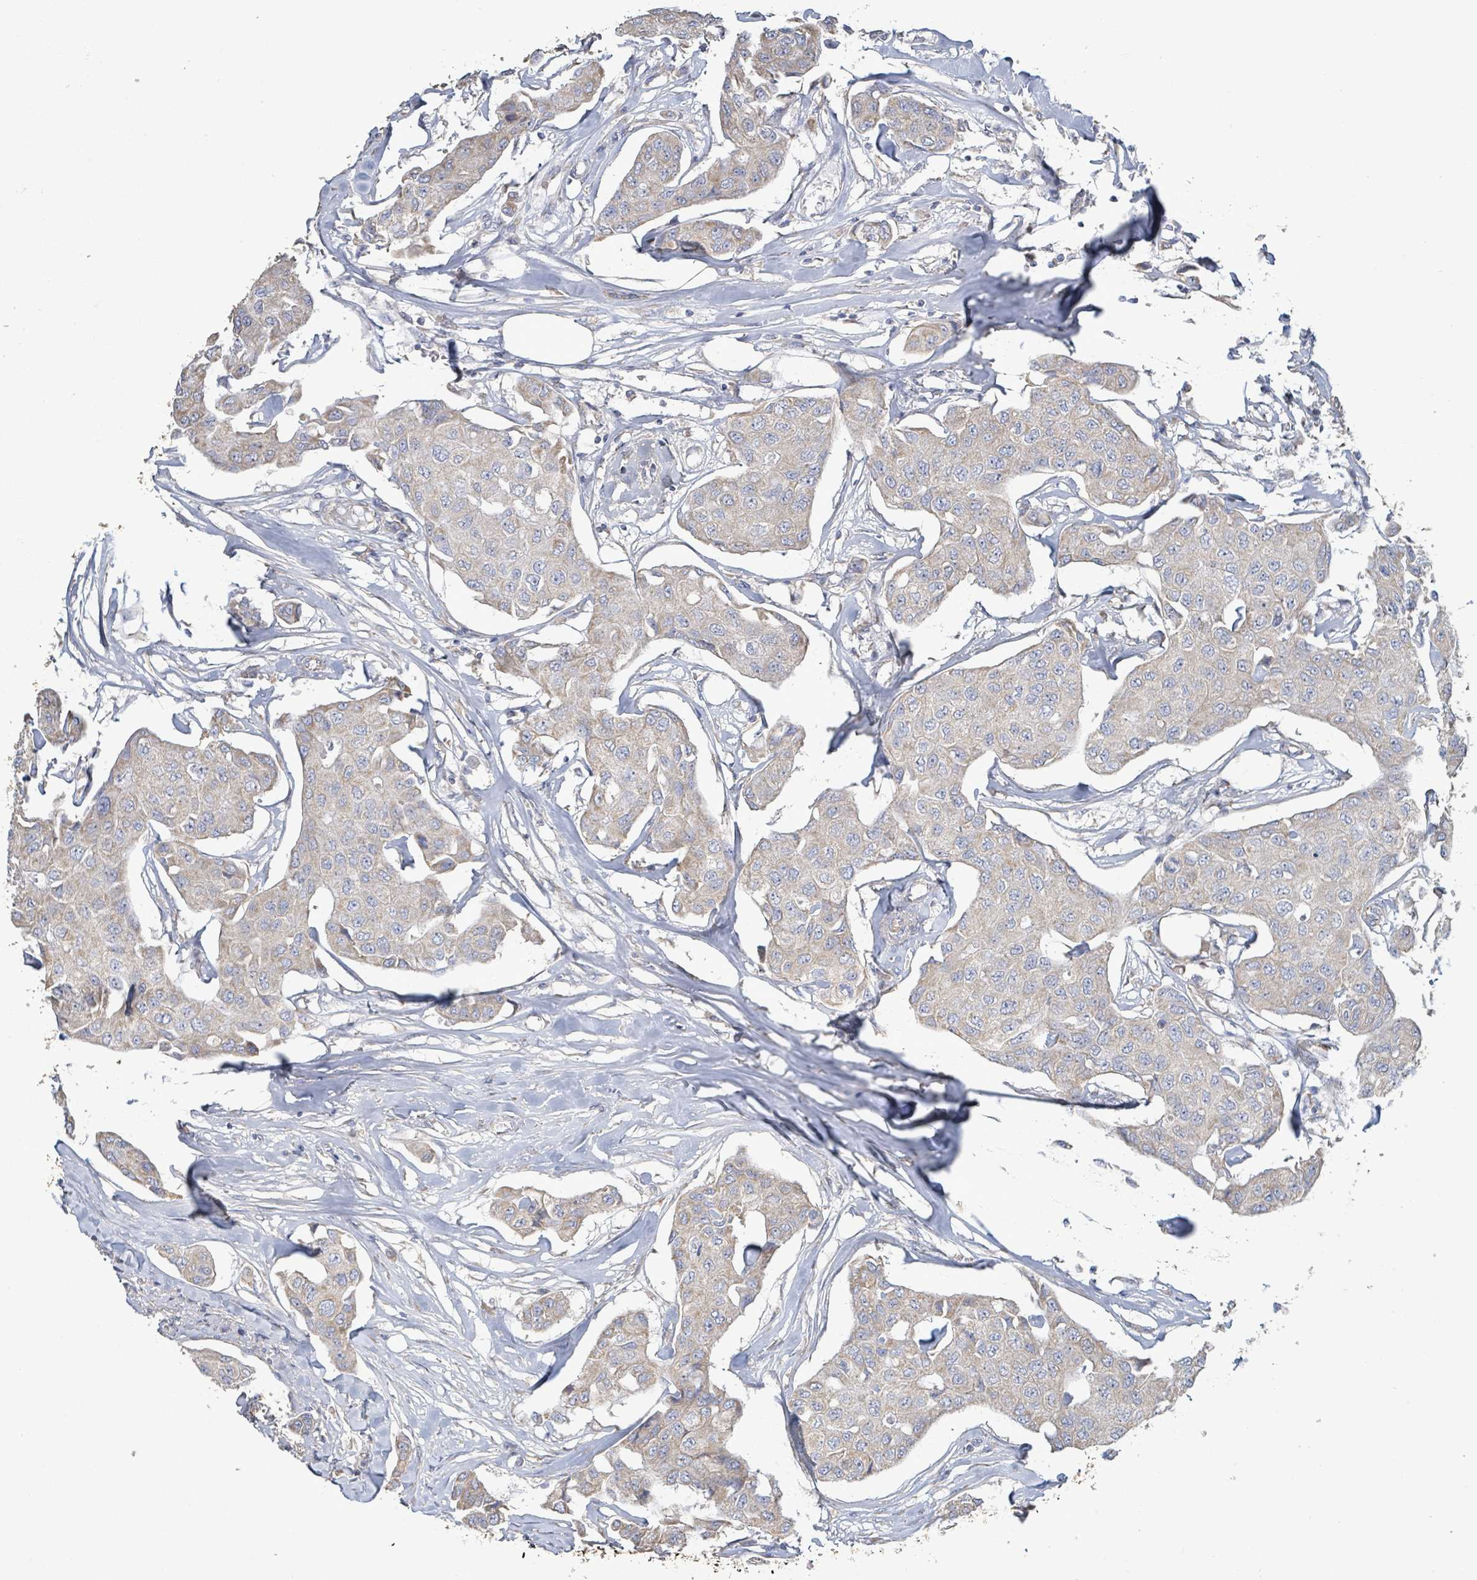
{"staining": {"intensity": "weak", "quantity": "25%-75%", "location": "cytoplasmic/membranous"}, "tissue": "breast cancer", "cell_type": "Tumor cells", "image_type": "cancer", "snomed": [{"axis": "morphology", "description": "Duct carcinoma"}, {"axis": "topography", "description": "Breast"}, {"axis": "topography", "description": "Lymph node"}], "caption": "Human breast cancer stained with a brown dye demonstrates weak cytoplasmic/membranous positive staining in approximately 25%-75% of tumor cells.", "gene": "ALG12", "patient": {"sex": "female", "age": 80}}